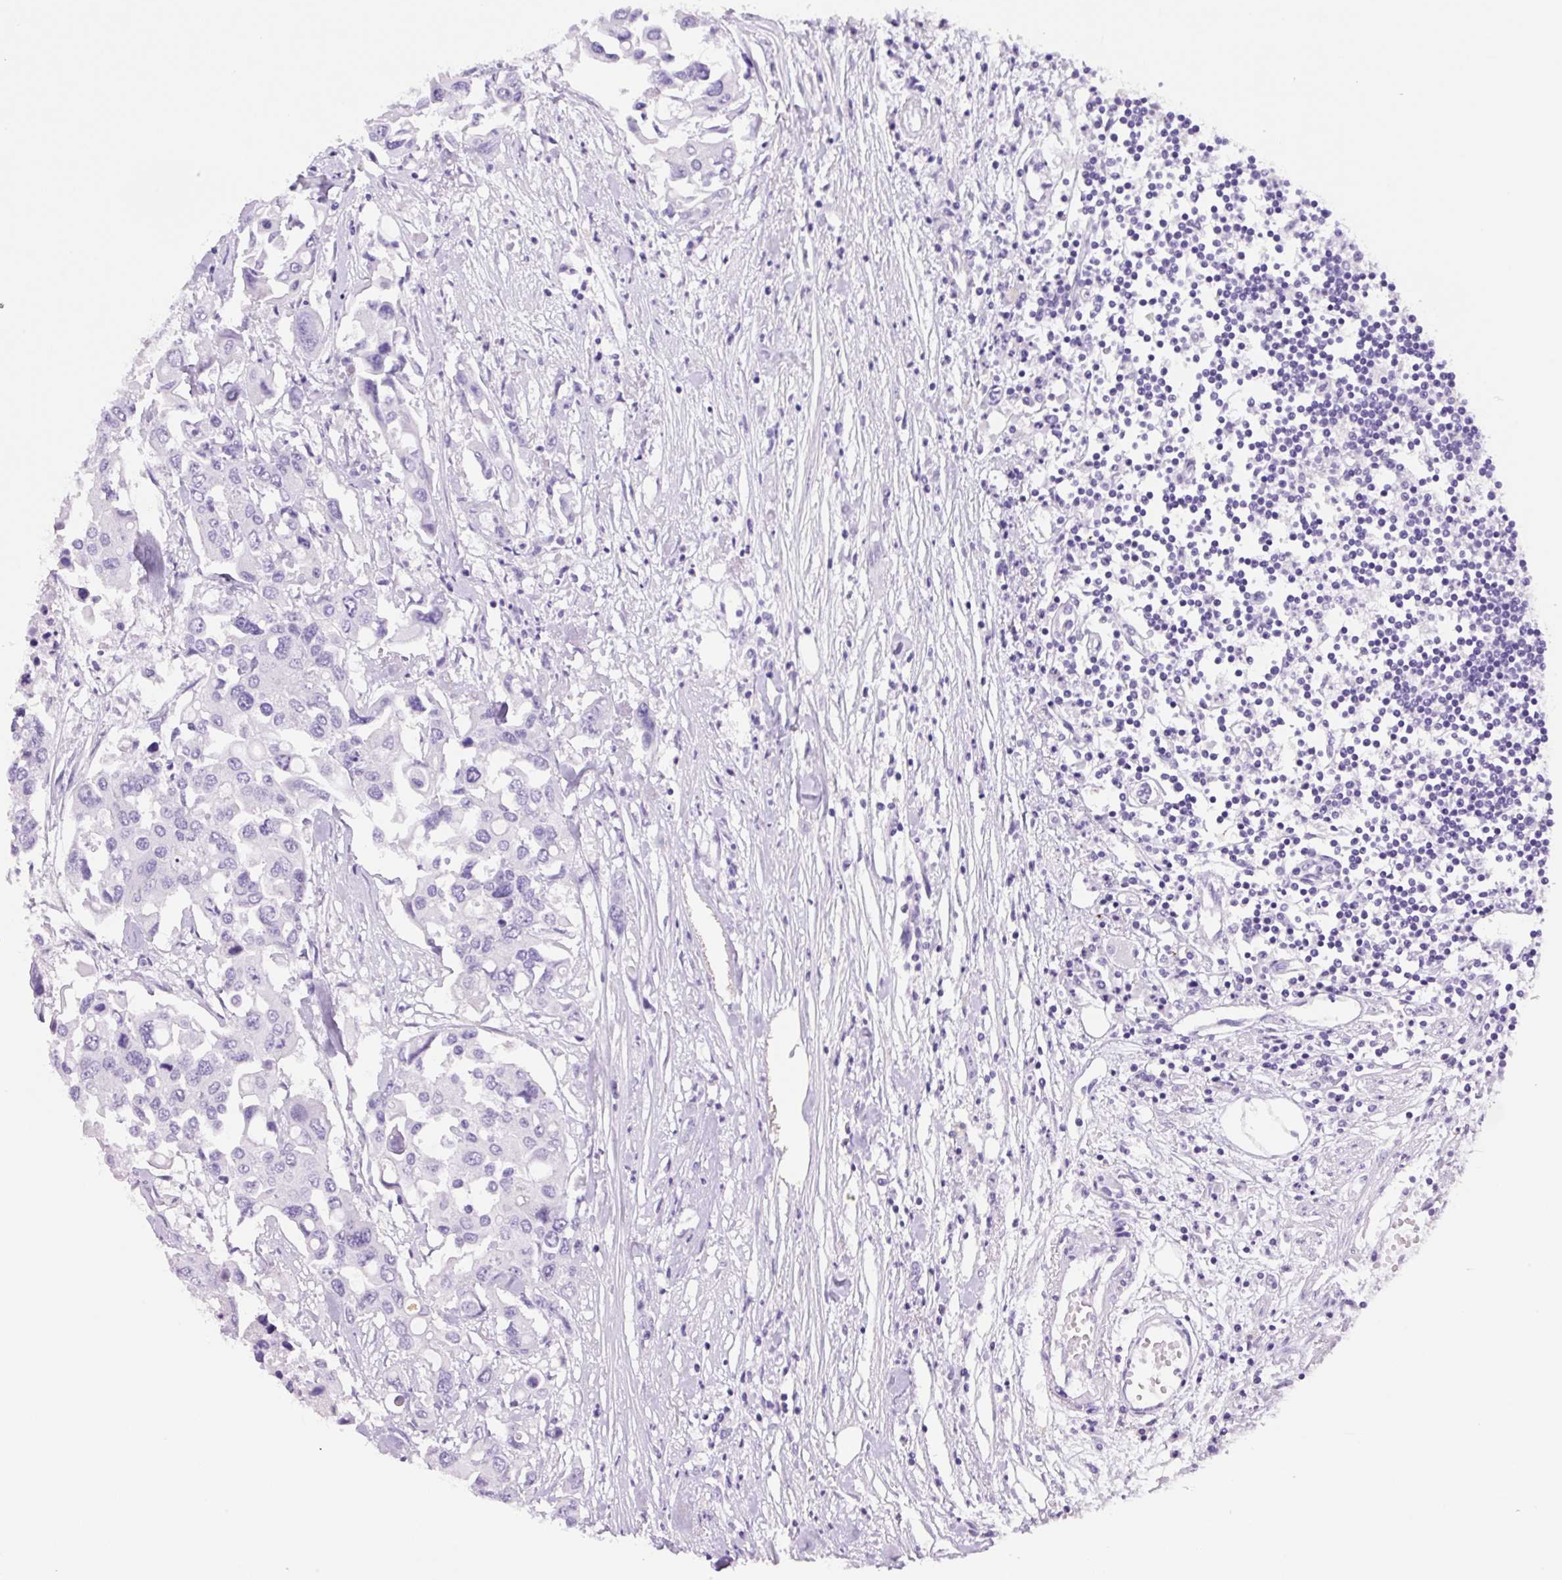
{"staining": {"intensity": "negative", "quantity": "none", "location": "none"}, "tissue": "colorectal cancer", "cell_type": "Tumor cells", "image_type": "cancer", "snomed": [{"axis": "morphology", "description": "Adenocarcinoma, NOS"}, {"axis": "topography", "description": "Colon"}], "caption": "IHC image of neoplastic tissue: human colorectal cancer stained with DAB exhibits no significant protein staining in tumor cells.", "gene": "PRRT1", "patient": {"sex": "male", "age": 77}}